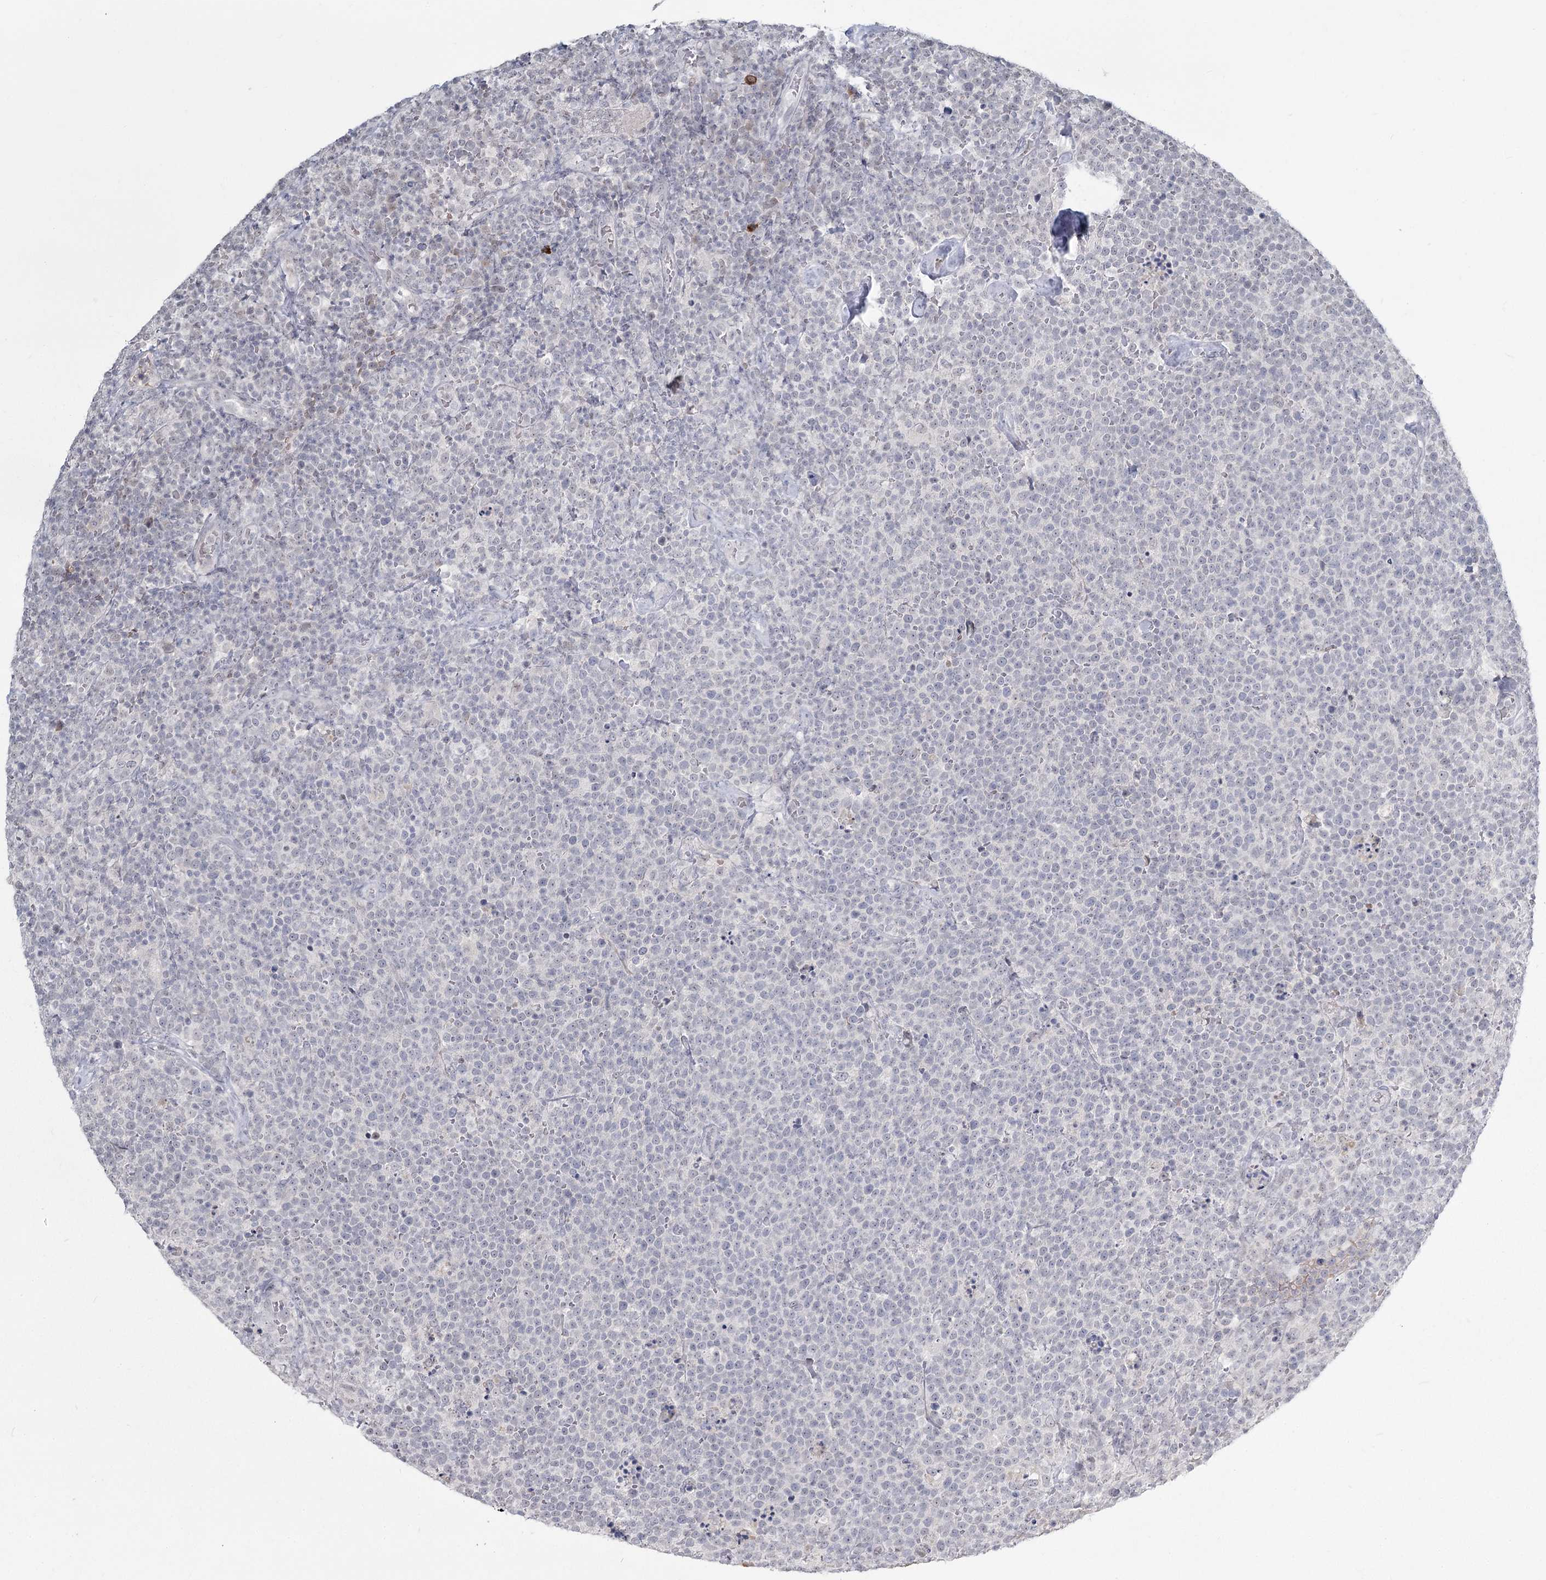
{"staining": {"intensity": "negative", "quantity": "none", "location": "none"}, "tissue": "lymphoma", "cell_type": "Tumor cells", "image_type": "cancer", "snomed": [{"axis": "morphology", "description": "Malignant lymphoma, non-Hodgkin's type, High grade"}, {"axis": "topography", "description": "Lymph node"}], "caption": "Immunohistochemistry histopathology image of neoplastic tissue: human high-grade malignant lymphoma, non-Hodgkin's type stained with DAB (3,3'-diaminobenzidine) shows no significant protein positivity in tumor cells.", "gene": "LY6G5C", "patient": {"sex": "male", "age": 61}}